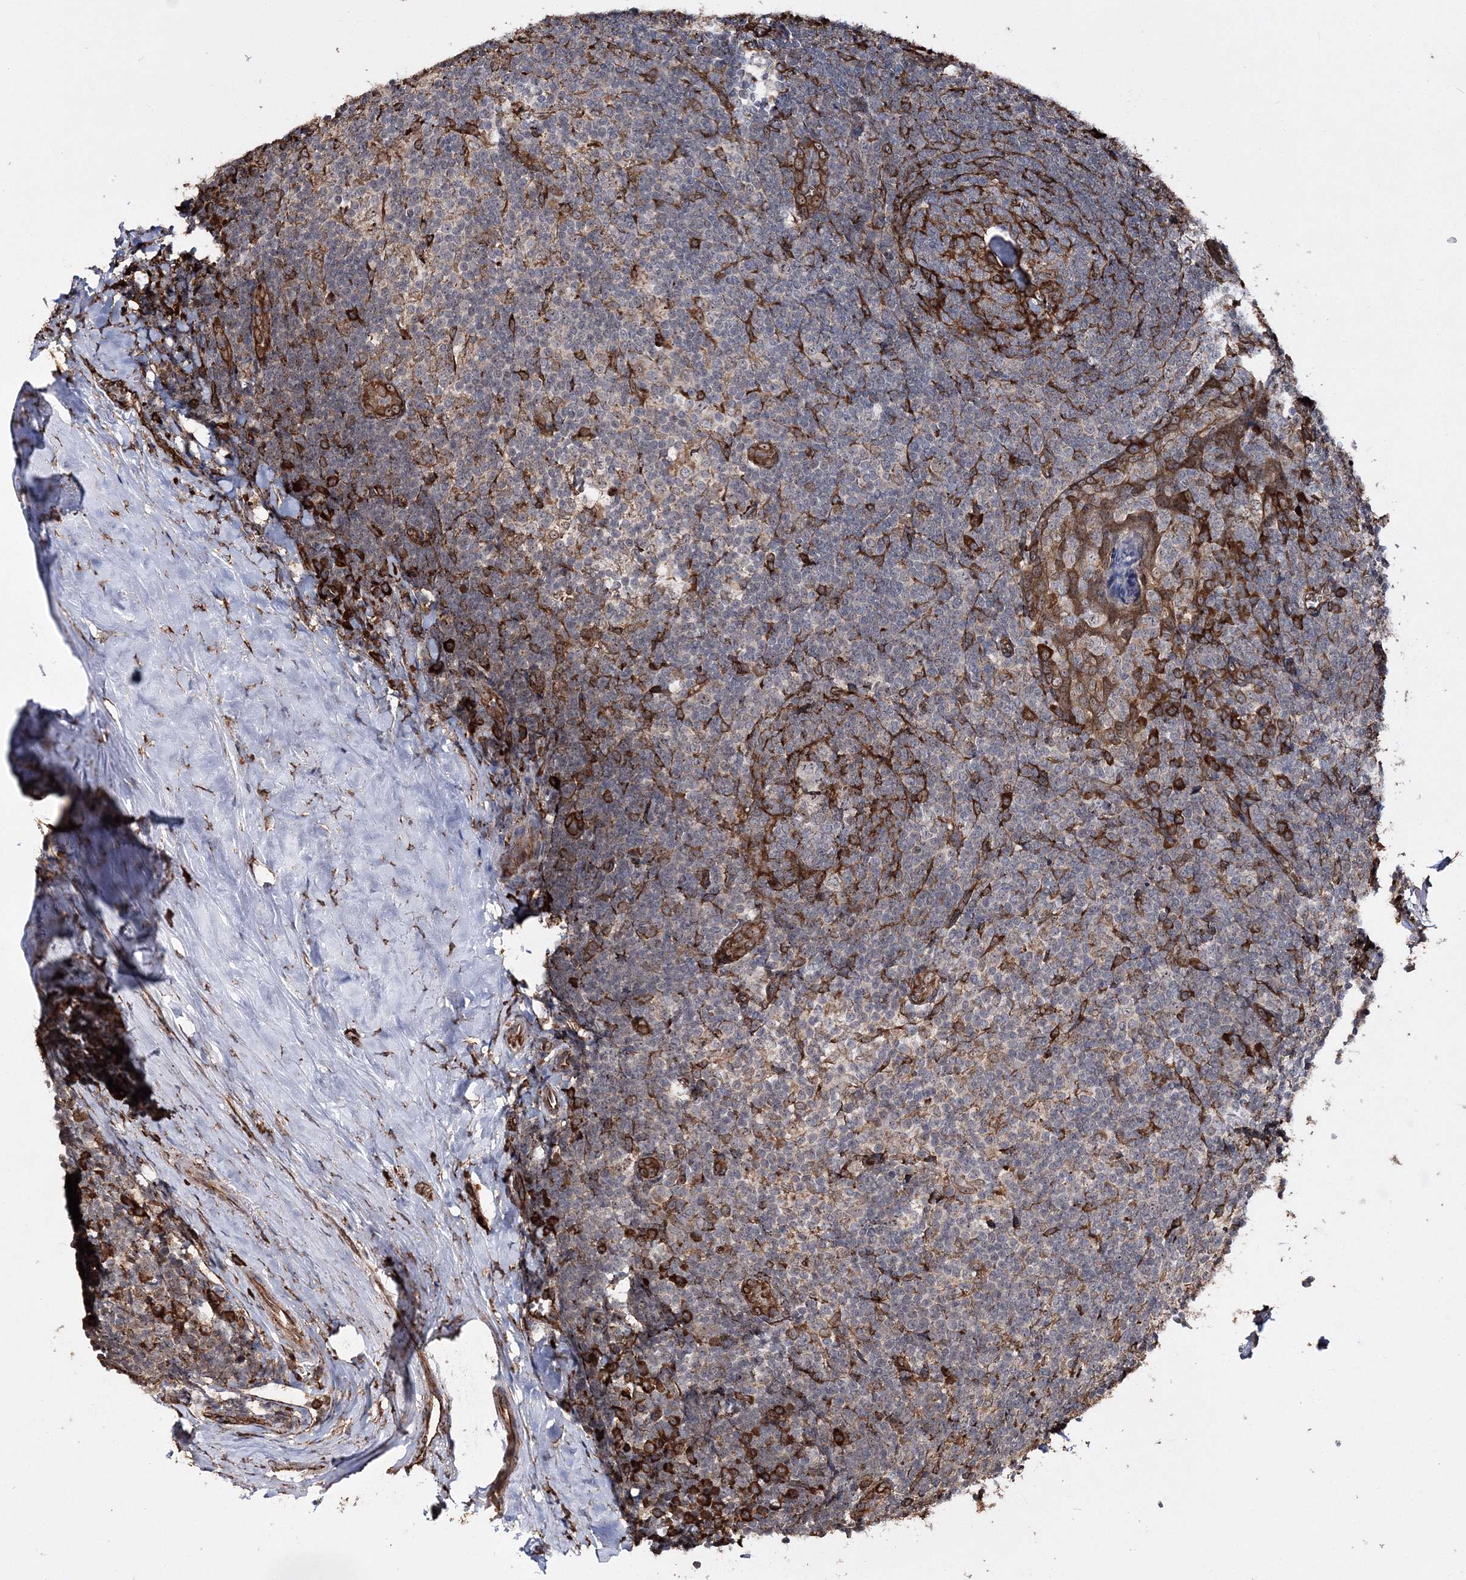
{"staining": {"intensity": "strong", "quantity": "<25%", "location": "cytoplasmic/membranous"}, "tissue": "tonsil", "cell_type": "Germinal center cells", "image_type": "normal", "snomed": [{"axis": "morphology", "description": "Normal tissue, NOS"}, {"axis": "topography", "description": "Tonsil"}], "caption": "Protein staining of unremarkable tonsil exhibits strong cytoplasmic/membranous positivity in about <25% of germinal center cells.", "gene": "SCRN3", "patient": {"sex": "male", "age": 37}}